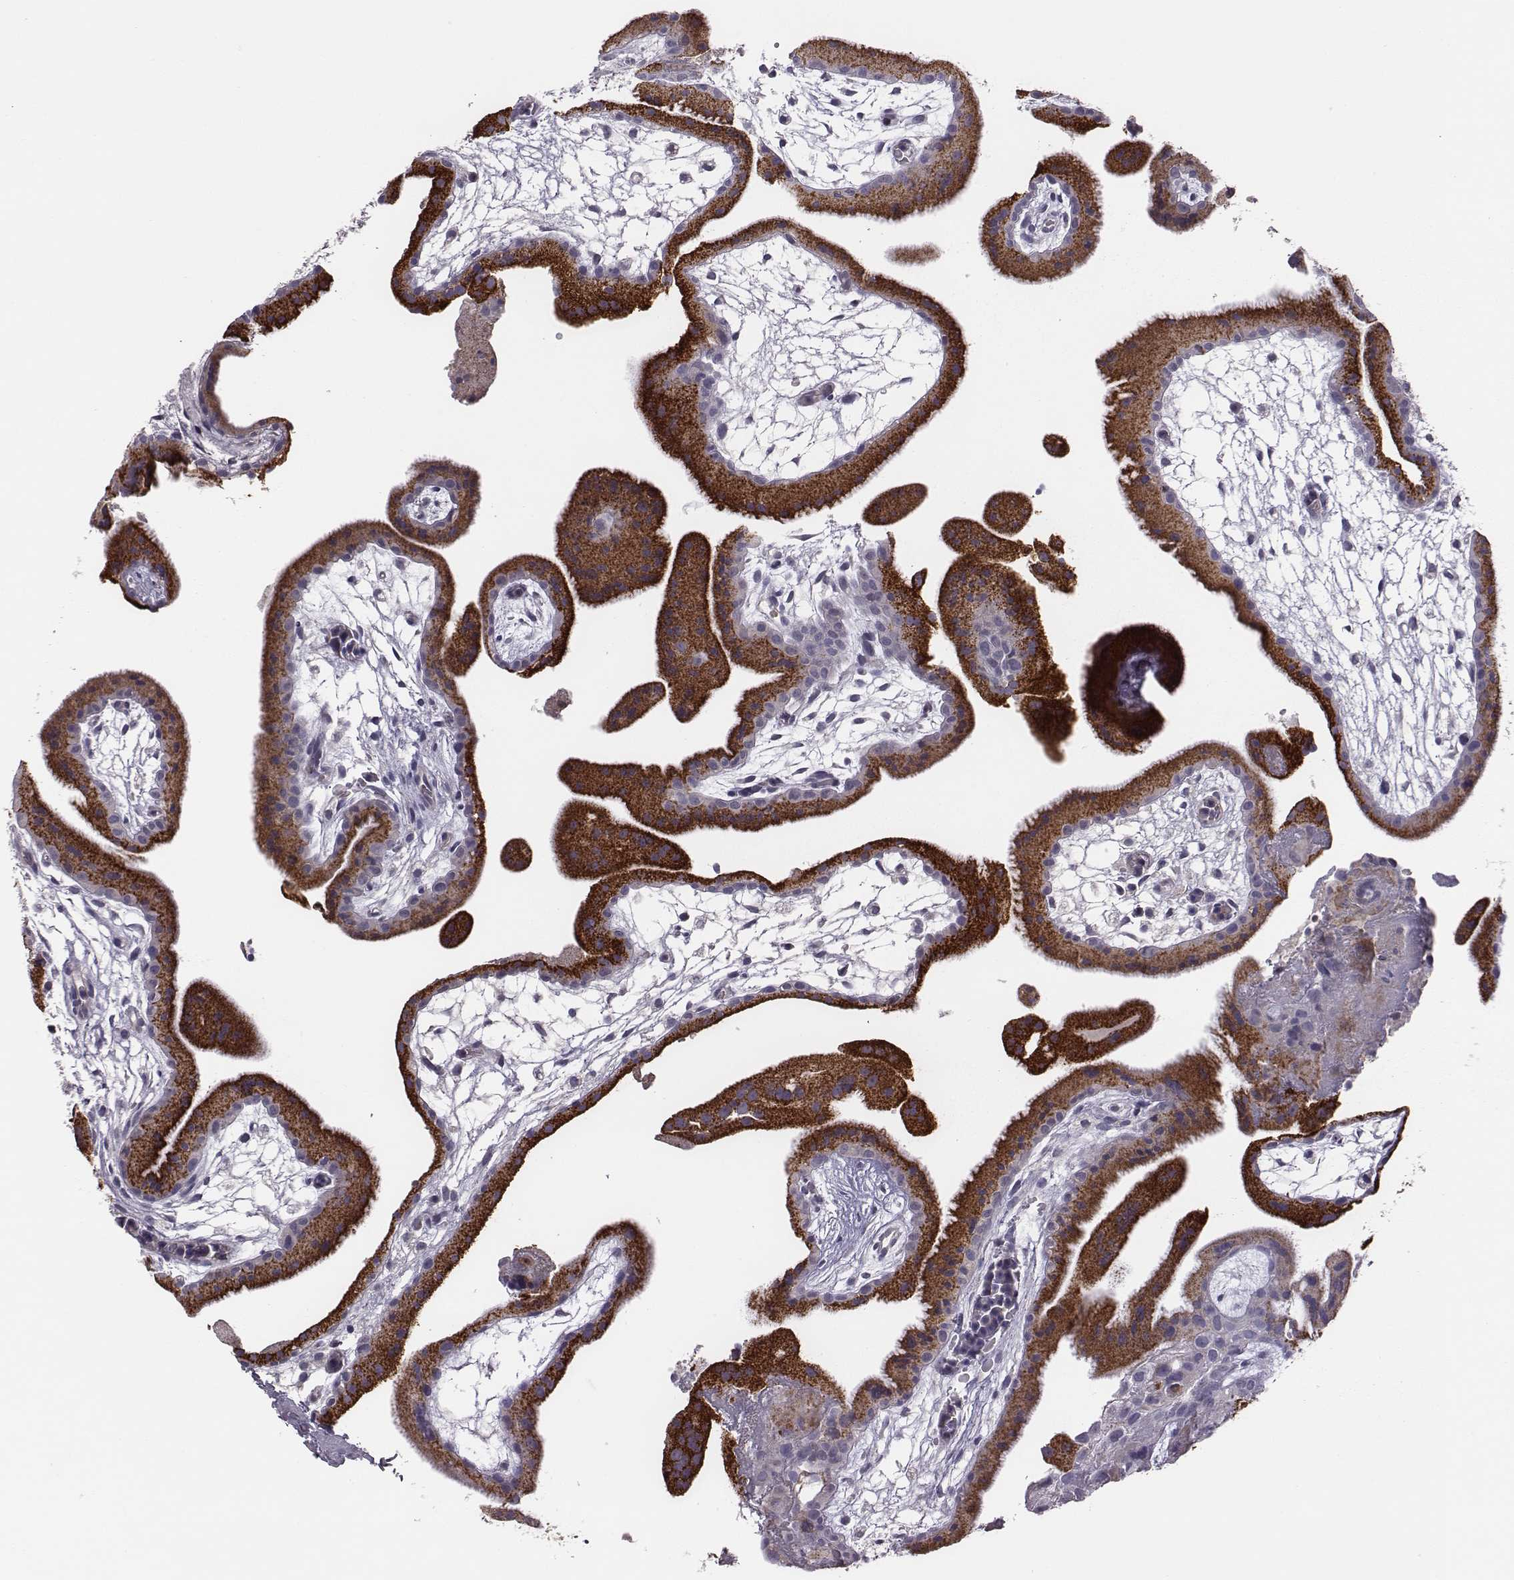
{"staining": {"intensity": "negative", "quantity": "none", "location": "none"}, "tissue": "placenta", "cell_type": "Decidual cells", "image_type": "normal", "snomed": [{"axis": "morphology", "description": "Normal tissue, NOS"}, {"axis": "topography", "description": "Placenta"}], "caption": "This is an IHC photomicrograph of unremarkable placenta. There is no expression in decidual cells.", "gene": "KMO", "patient": {"sex": "female", "age": 19}}